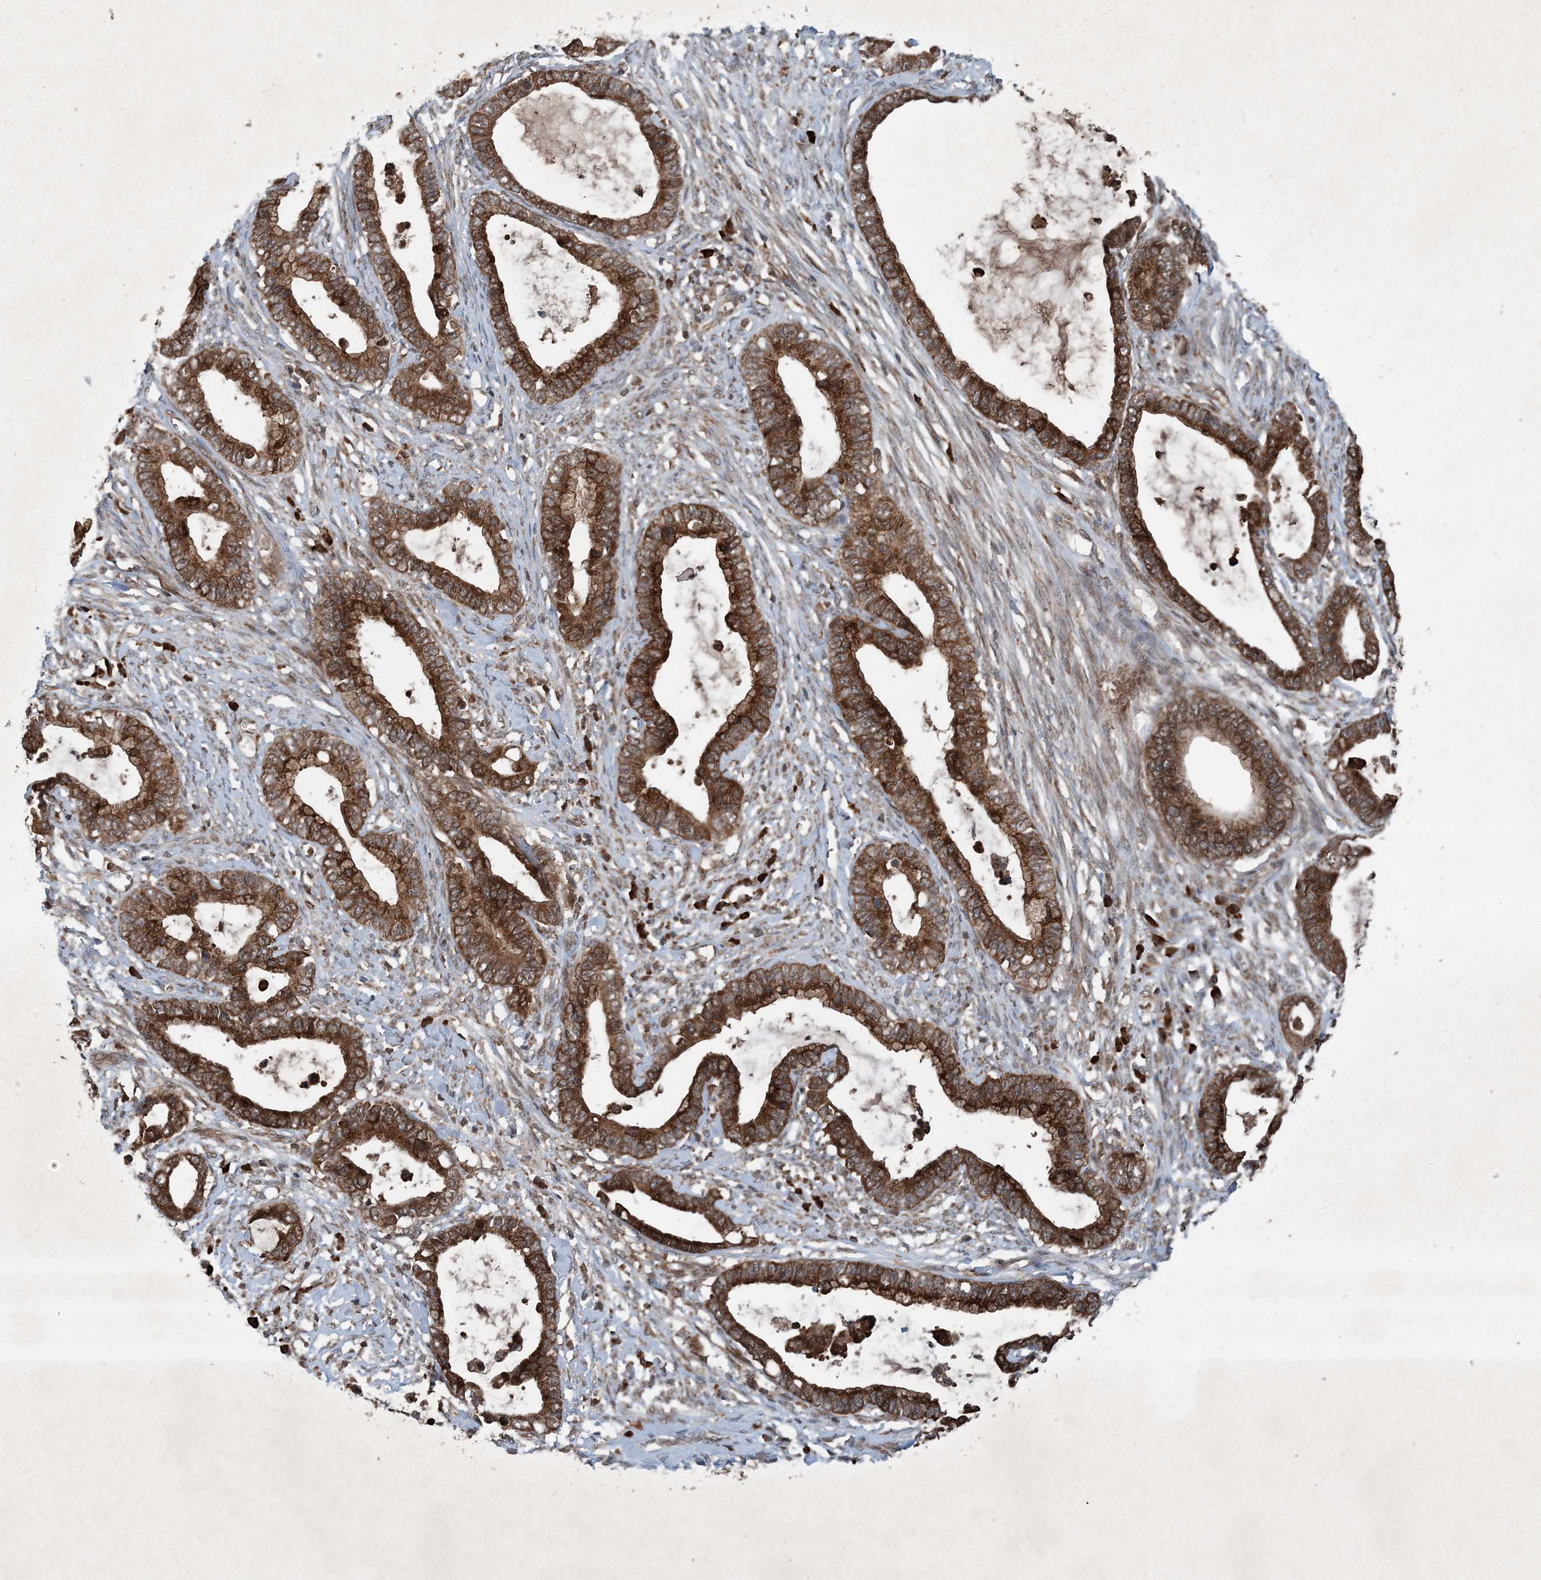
{"staining": {"intensity": "strong", "quantity": ">75%", "location": "cytoplasmic/membranous"}, "tissue": "cervical cancer", "cell_type": "Tumor cells", "image_type": "cancer", "snomed": [{"axis": "morphology", "description": "Adenocarcinoma, NOS"}, {"axis": "topography", "description": "Cervix"}], "caption": "Protein staining by immunohistochemistry (IHC) displays strong cytoplasmic/membranous positivity in approximately >75% of tumor cells in cervical cancer.", "gene": "GNG5", "patient": {"sex": "female", "age": 44}}